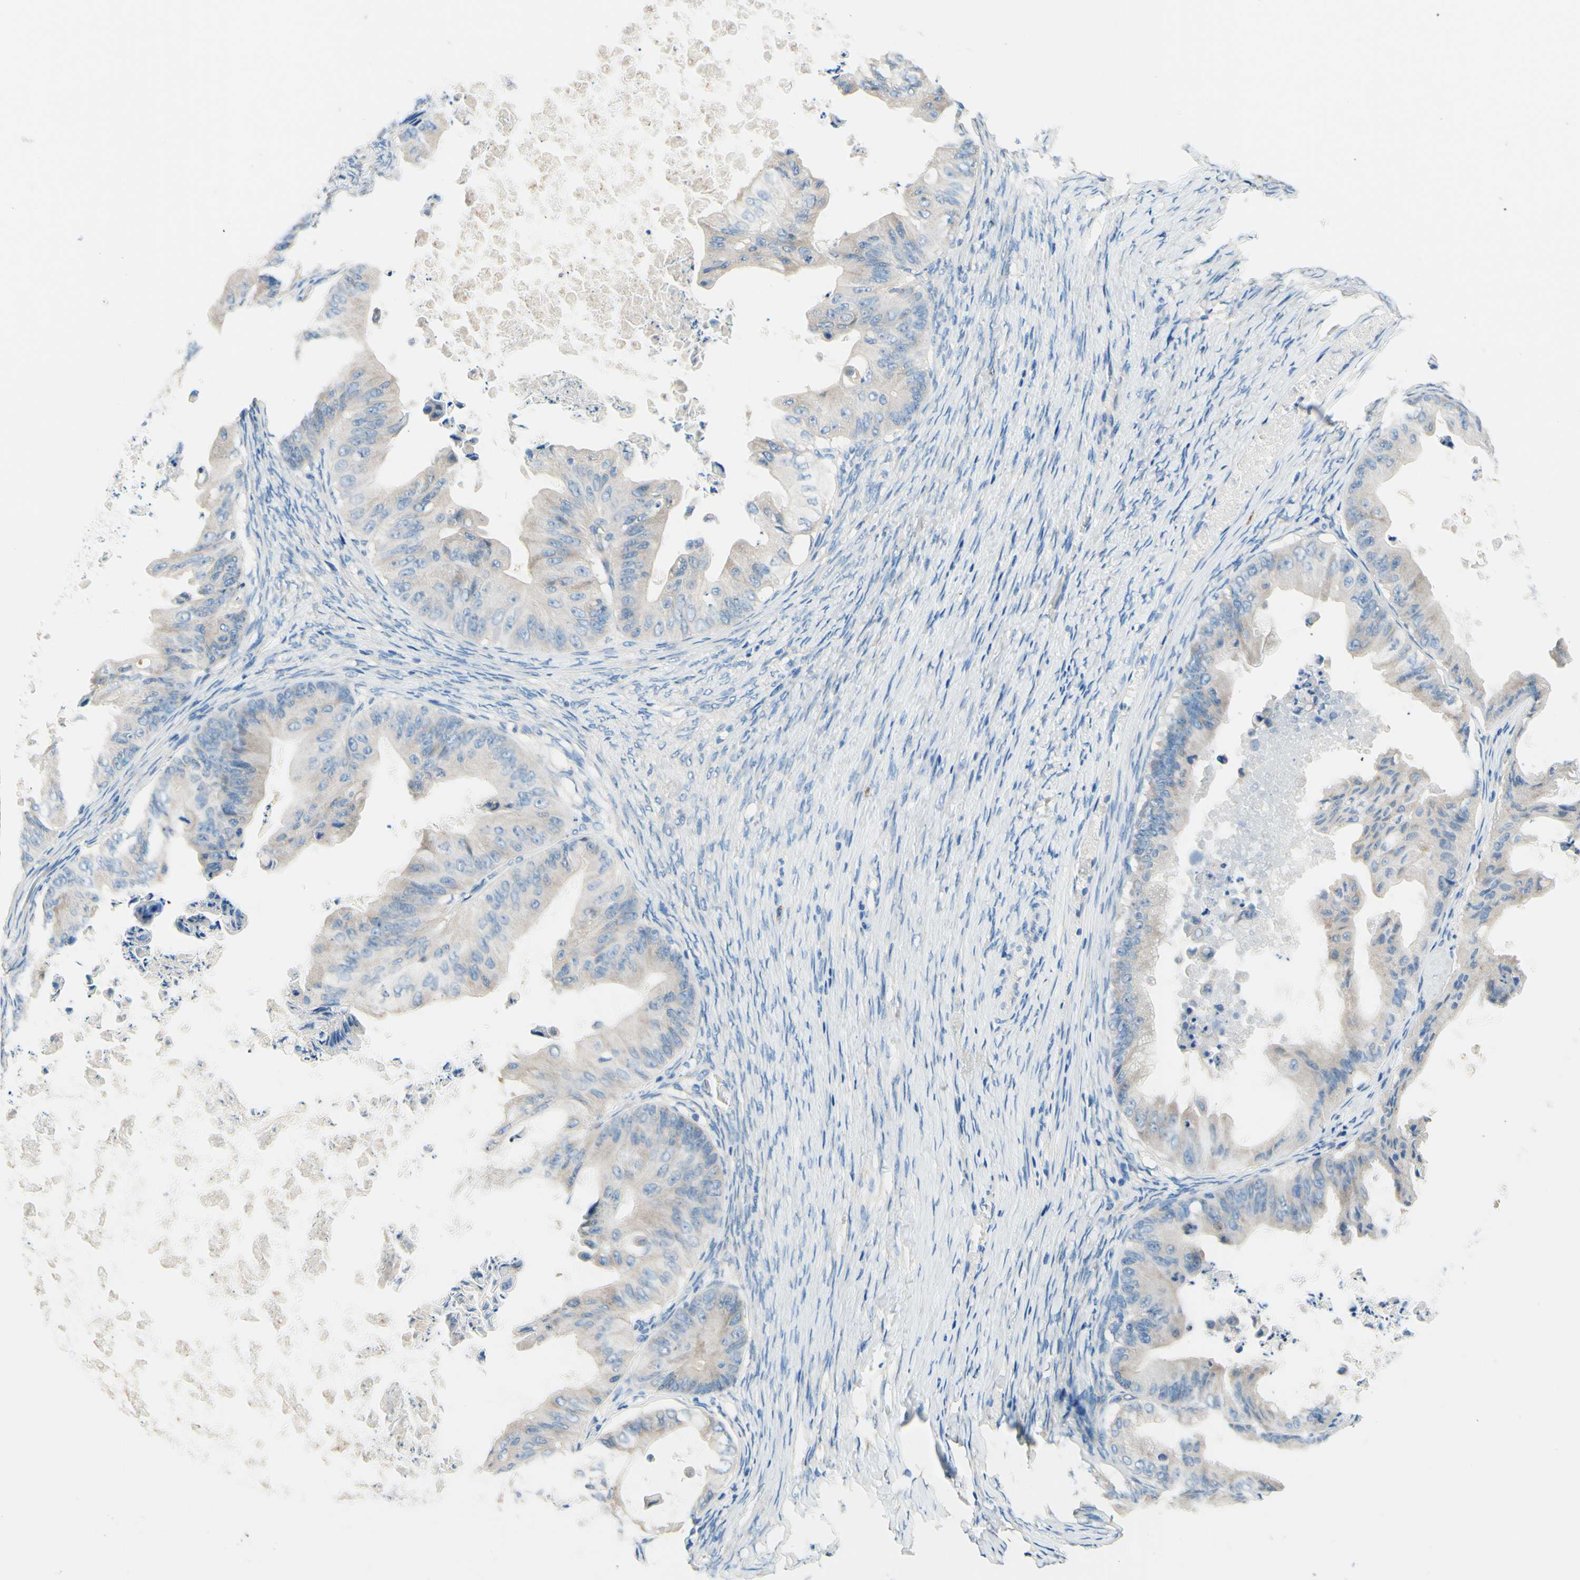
{"staining": {"intensity": "negative", "quantity": "none", "location": "none"}, "tissue": "ovarian cancer", "cell_type": "Tumor cells", "image_type": "cancer", "snomed": [{"axis": "morphology", "description": "Cystadenocarcinoma, mucinous, NOS"}, {"axis": "topography", "description": "Ovary"}], "caption": "This is a micrograph of immunohistochemistry staining of mucinous cystadenocarcinoma (ovarian), which shows no expression in tumor cells. (Stains: DAB (3,3'-diaminobenzidine) immunohistochemistry (IHC) with hematoxylin counter stain, Microscopy: brightfield microscopy at high magnification).", "gene": "PASD1", "patient": {"sex": "female", "age": 37}}